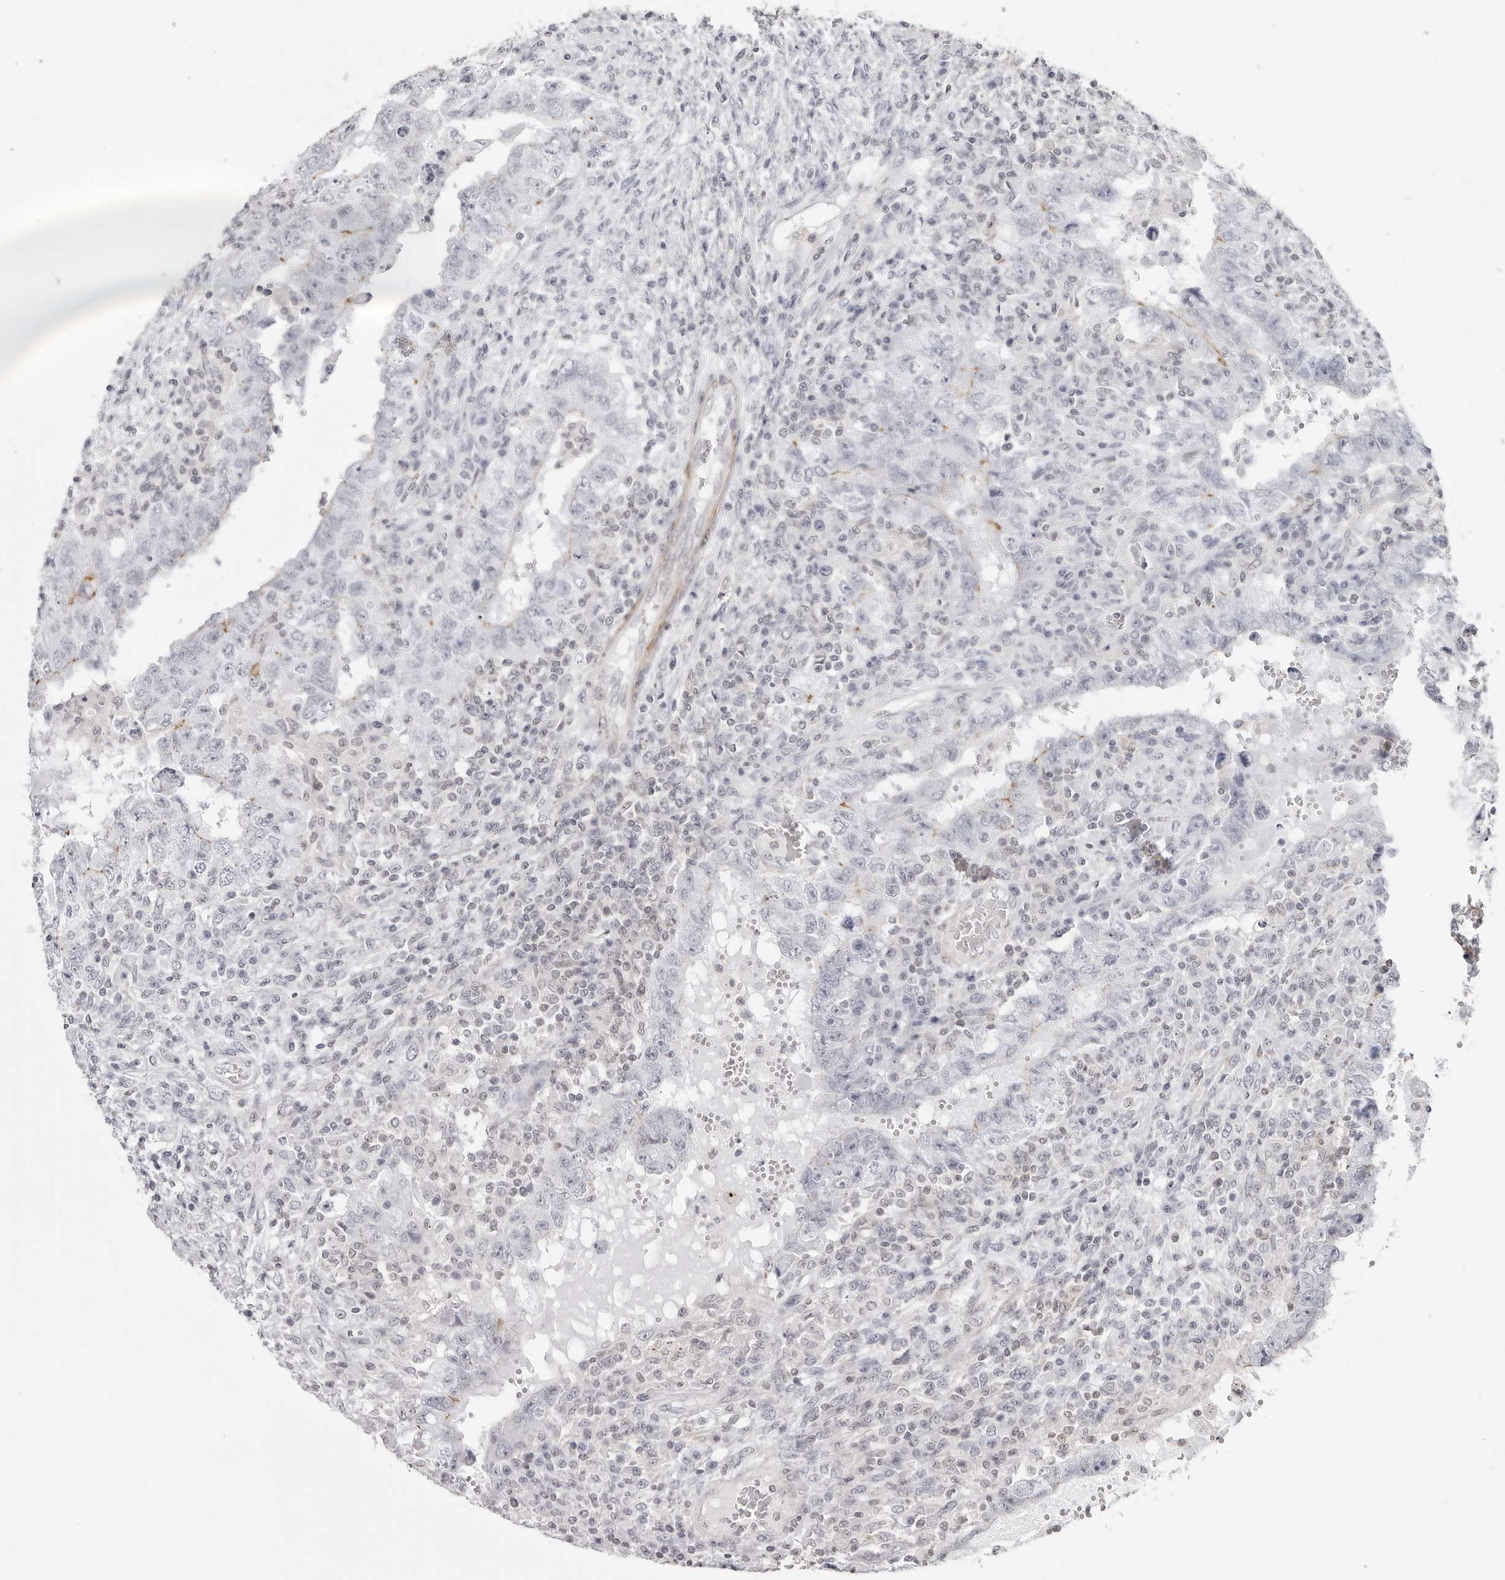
{"staining": {"intensity": "negative", "quantity": "none", "location": "none"}, "tissue": "testis cancer", "cell_type": "Tumor cells", "image_type": "cancer", "snomed": [{"axis": "morphology", "description": "Carcinoma, Embryonal, NOS"}, {"axis": "topography", "description": "Testis"}], "caption": "The histopathology image exhibits no significant expression in tumor cells of testis cancer. (Brightfield microscopy of DAB (3,3'-diaminobenzidine) immunohistochemistry at high magnification).", "gene": "UNK", "patient": {"sex": "male", "age": 26}}